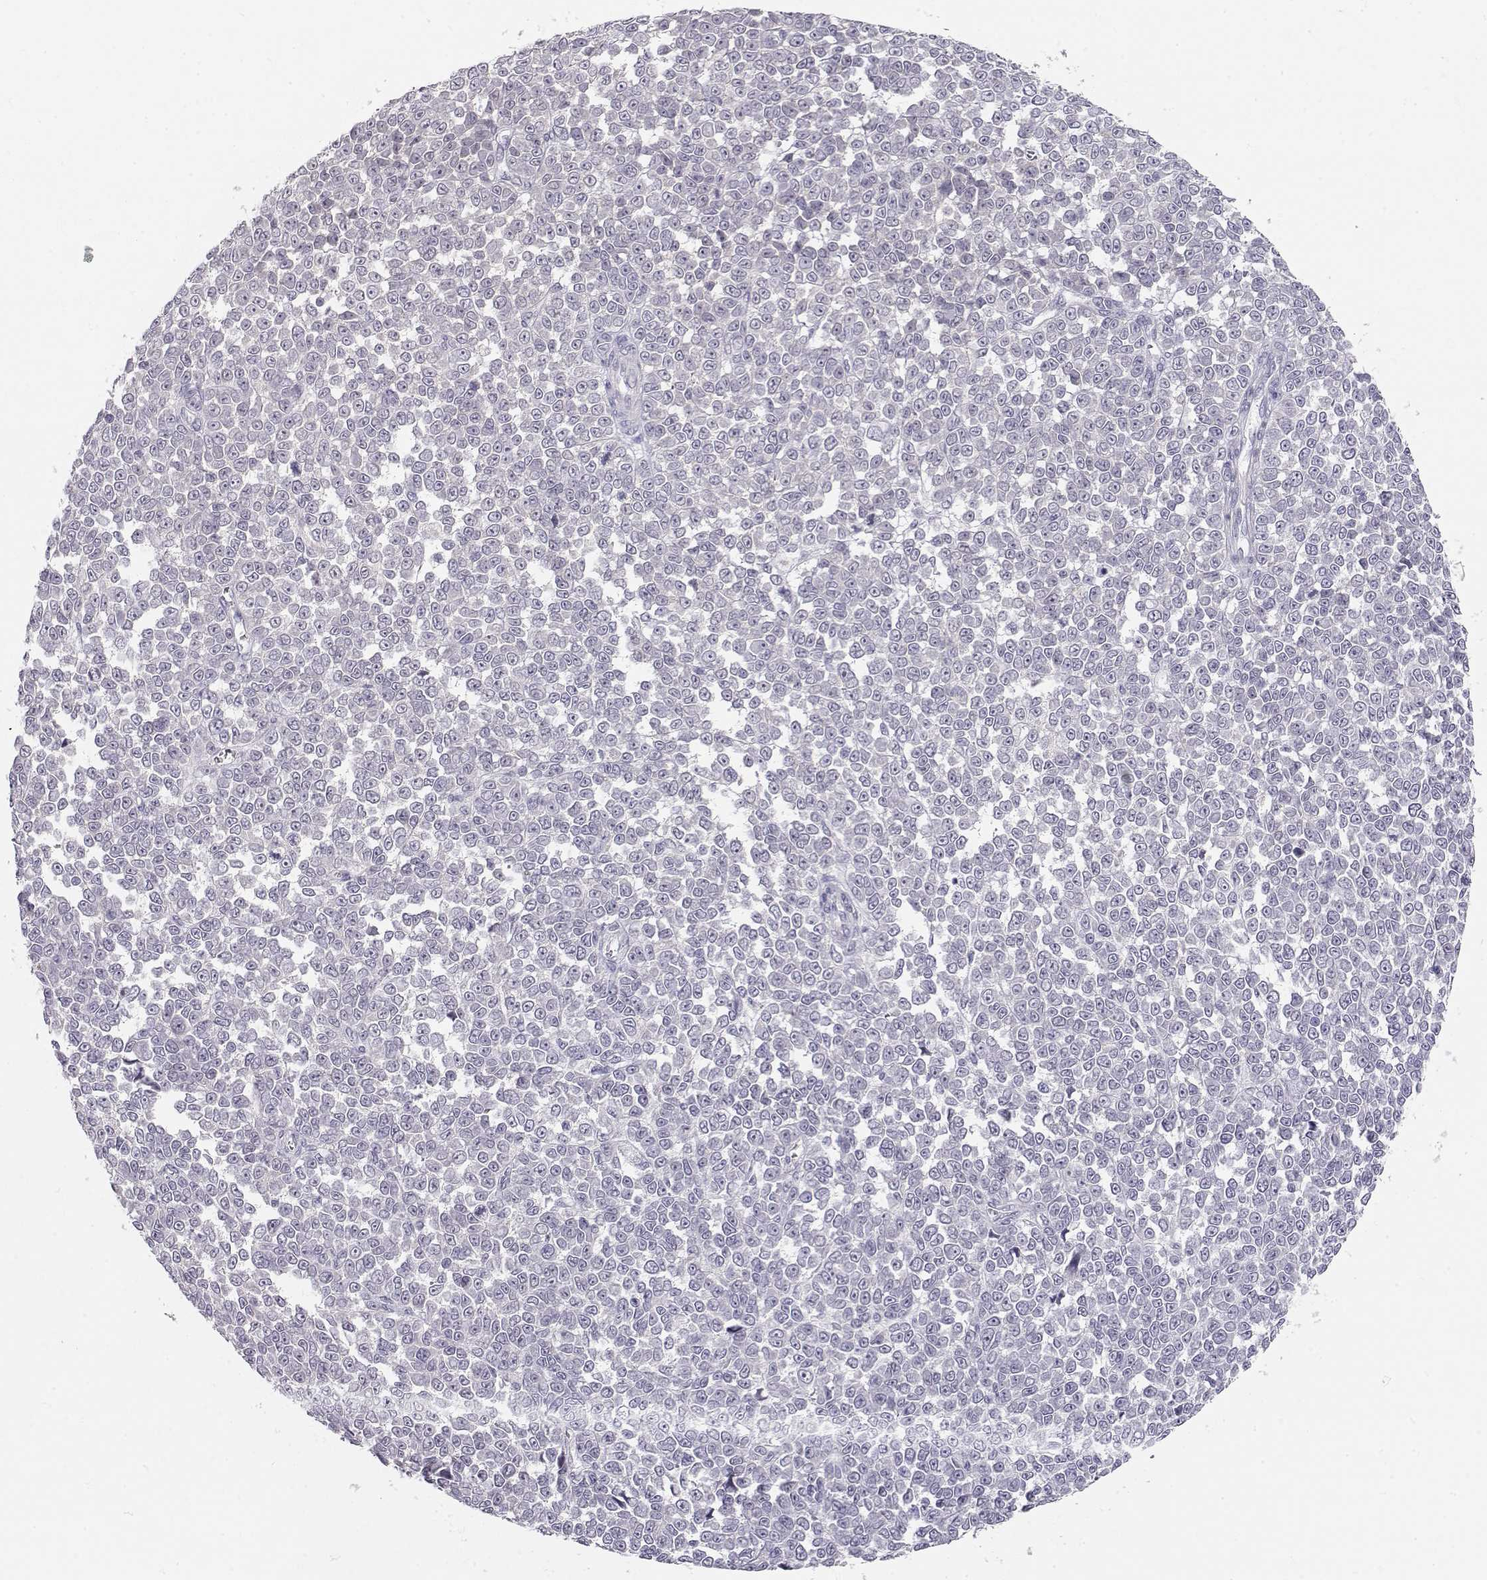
{"staining": {"intensity": "negative", "quantity": "none", "location": "none"}, "tissue": "melanoma", "cell_type": "Tumor cells", "image_type": "cancer", "snomed": [{"axis": "morphology", "description": "Malignant melanoma, NOS"}, {"axis": "topography", "description": "Skin"}], "caption": "Immunohistochemistry of melanoma demonstrates no expression in tumor cells.", "gene": "TTC26", "patient": {"sex": "female", "age": 95}}